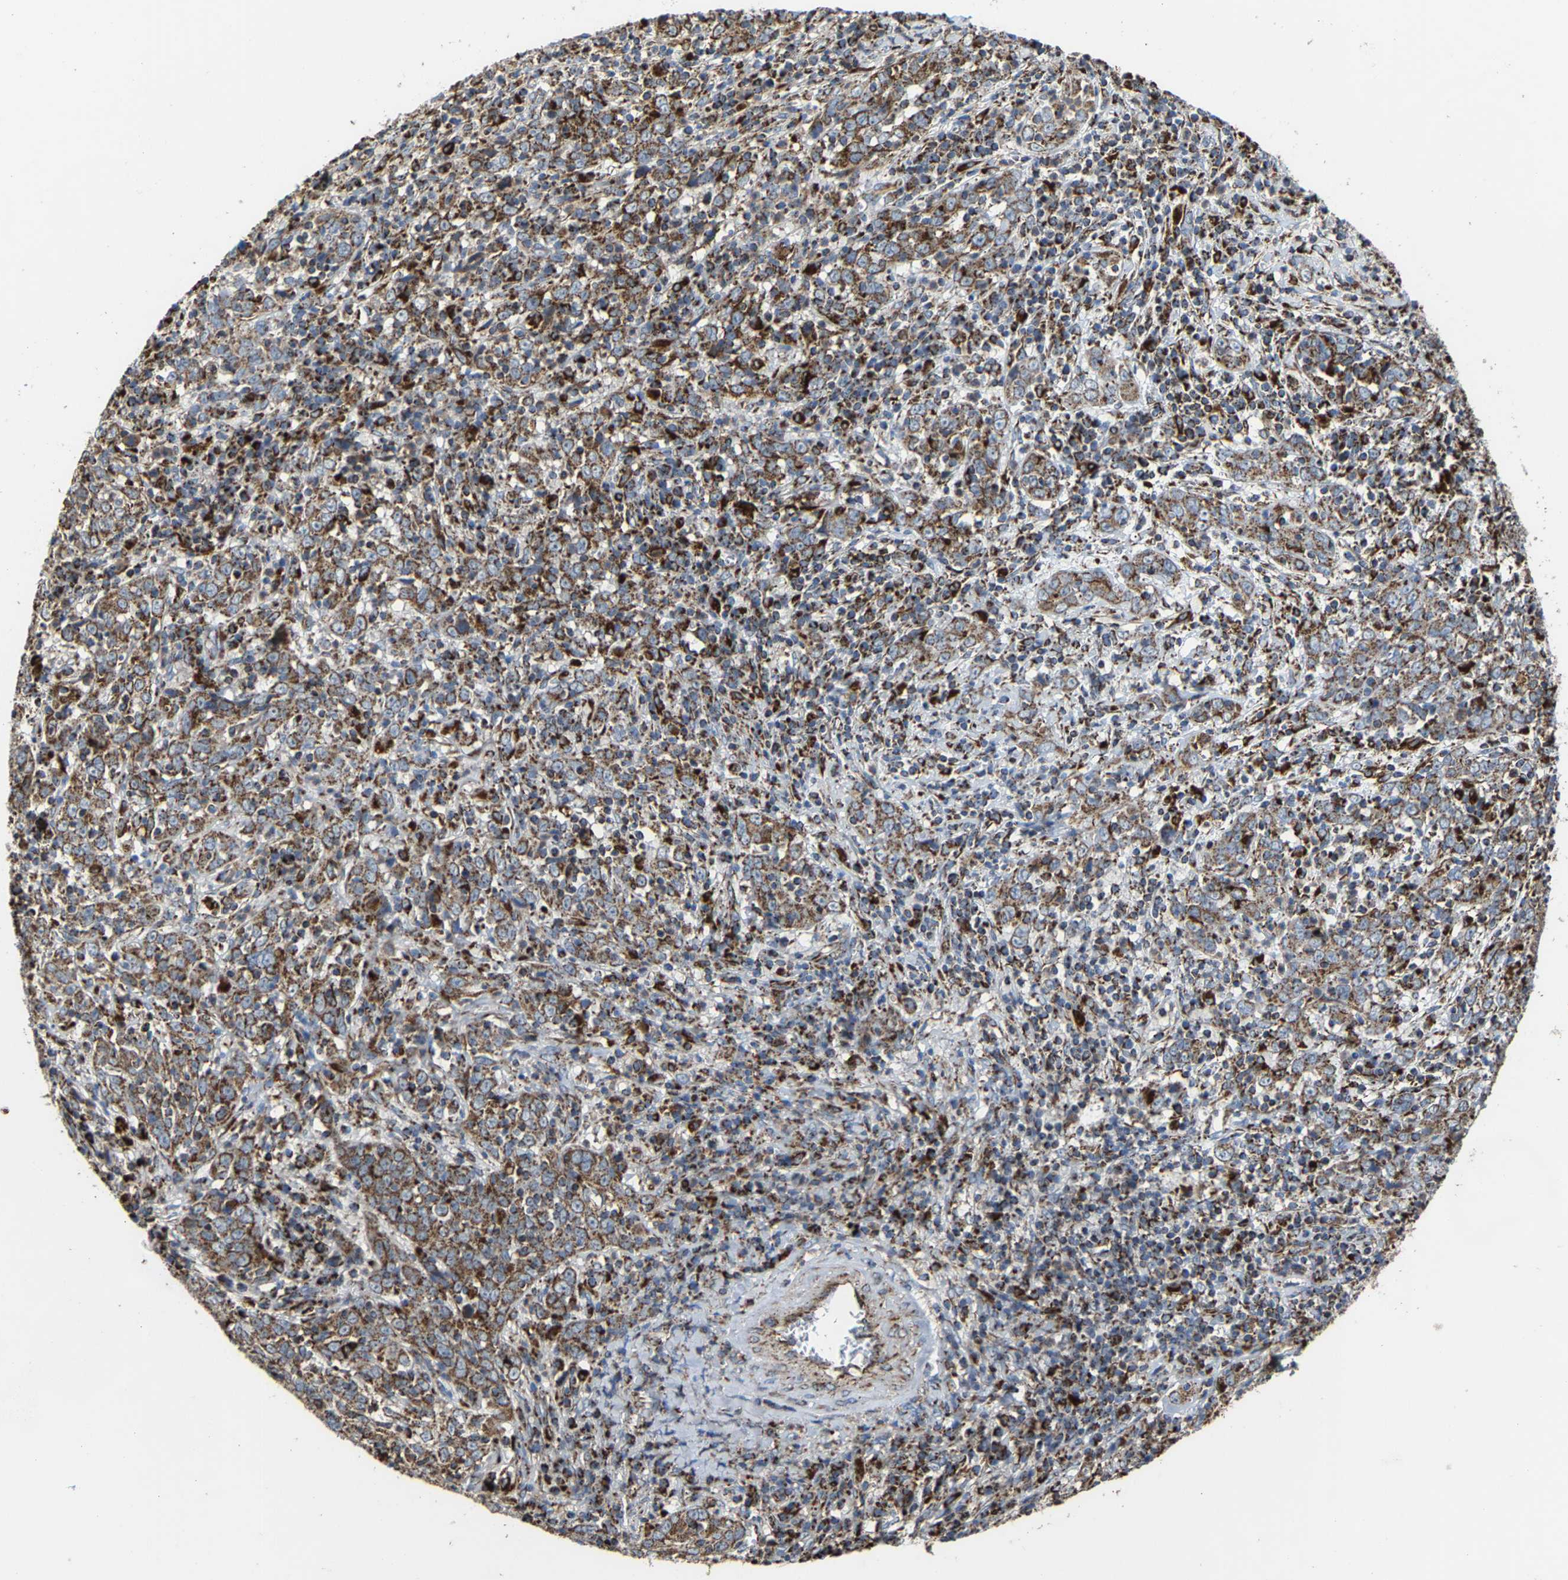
{"staining": {"intensity": "moderate", "quantity": ">75%", "location": "cytoplasmic/membranous"}, "tissue": "cervical cancer", "cell_type": "Tumor cells", "image_type": "cancer", "snomed": [{"axis": "morphology", "description": "Squamous cell carcinoma, NOS"}, {"axis": "topography", "description": "Cervix"}], "caption": "DAB immunohistochemical staining of cervical cancer shows moderate cytoplasmic/membranous protein staining in about >75% of tumor cells. Ihc stains the protein in brown and the nuclei are stained blue.", "gene": "NDUFV3", "patient": {"sex": "female", "age": 46}}